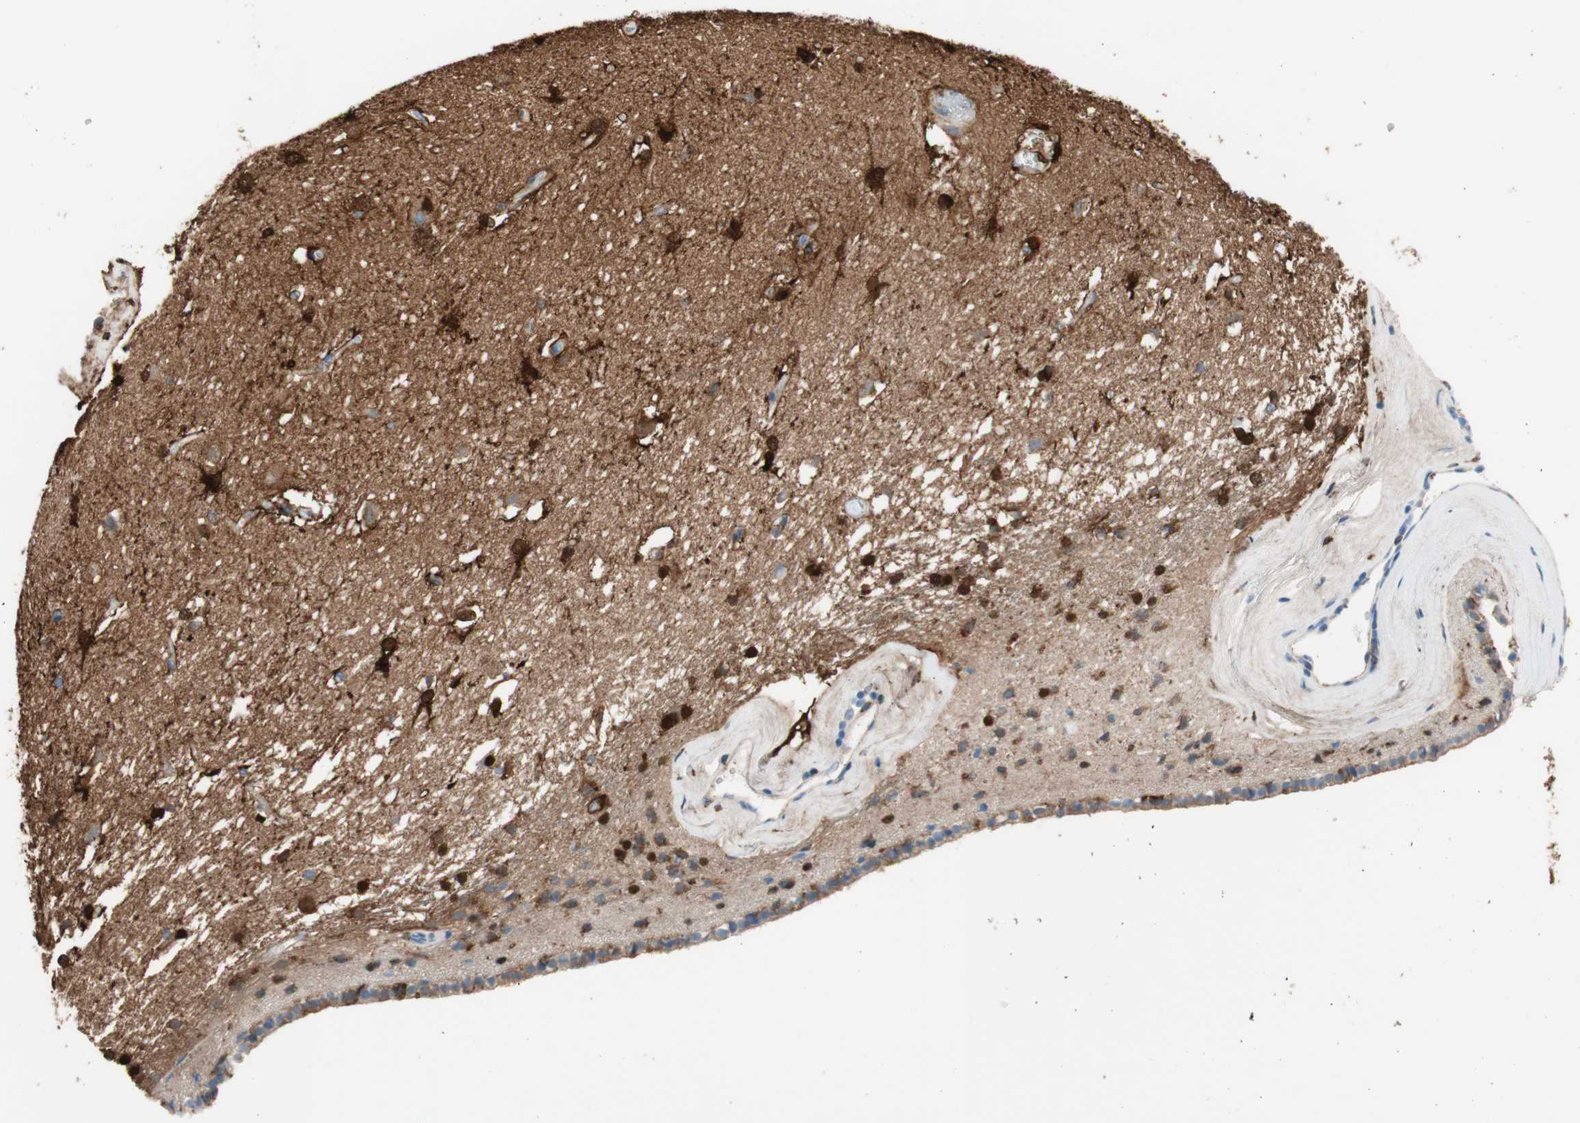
{"staining": {"intensity": "strong", "quantity": "25%-75%", "location": "cytoplasmic/membranous,nuclear"}, "tissue": "caudate", "cell_type": "Glial cells", "image_type": "normal", "snomed": [{"axis": "morphology", "description": "Normal tissue, NOS"}, {"axis": "topography", "description": "Lateral ventricle wall"}], "caption": "This photomicrograph shows benign caudate stained with immunohistochemistry (IHC) to label a protein in brown. The cytoplasmic/membranous,nuclear of glial cells show strong positivity for the protein. Nuclei are counter-stained blue.", "gene": "GLUL", "patient": {"sex": "female", "age": 19}}